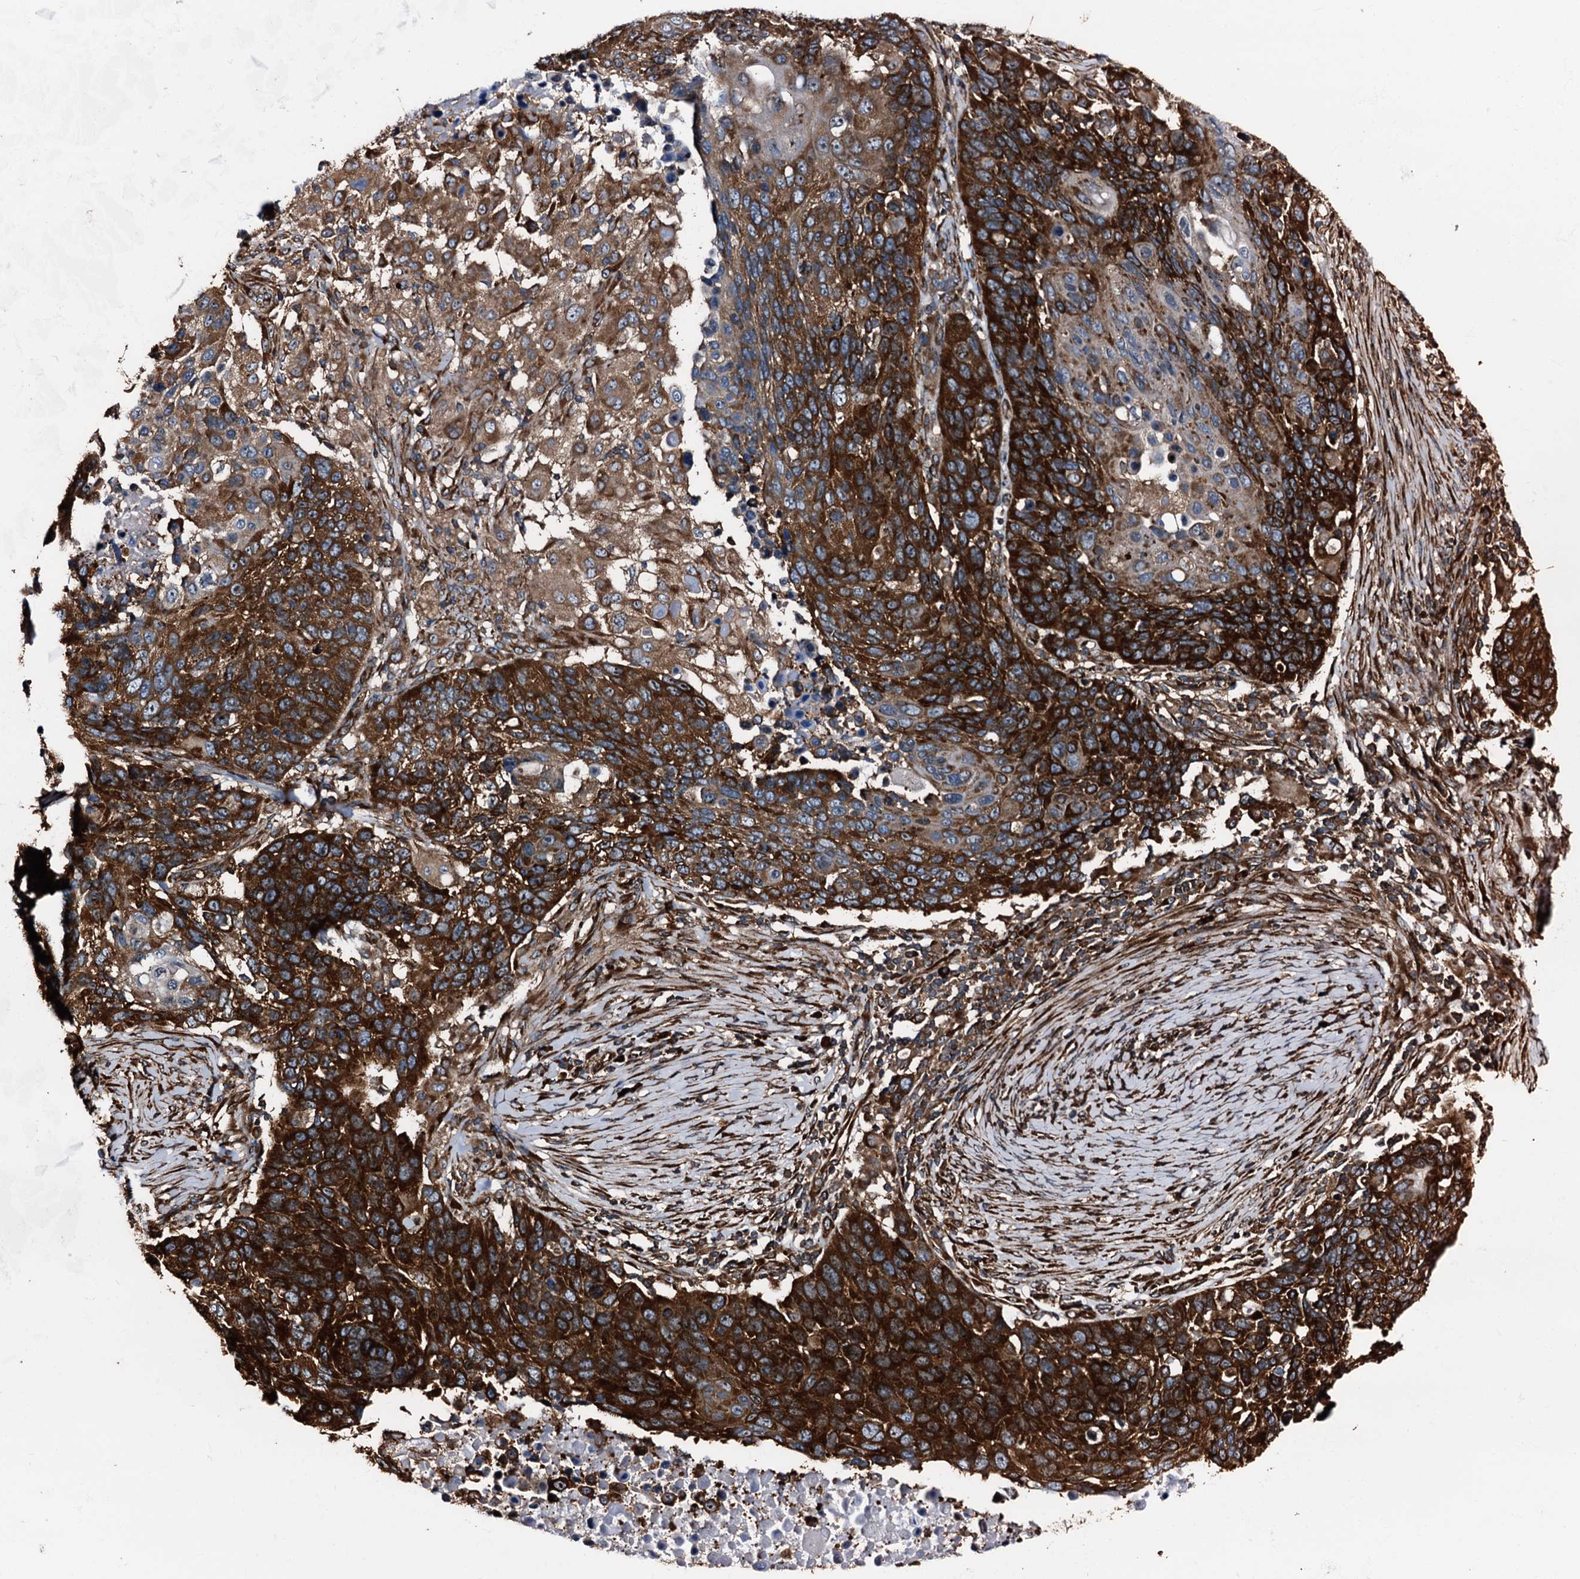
{"staining": {"intensity": "strong", "quantity": ">75%", "location": "cytoplasmic/membranous"}, "tissue": "lung cancer", "cell_type": "Tumor cells", "image_type": "cancer", "snomed": [{"axis": "morphology", "description": "Normal tissue, NOS"}, {"axis": "morphology", "description": "Squamous cell carcinoma, NOS"}, {"axis": "topography", "description": "Lymph node"}, {"axis": "topography", "description": "Lung"}], "caption": "This is an image of immunohistochemistry staining of lung cancer, which shows strong positivity in the cytoplasmic/membranous of tumor cells.", "gene": "ATP2C1", "patient": {"sex": "male", "age": 66}}